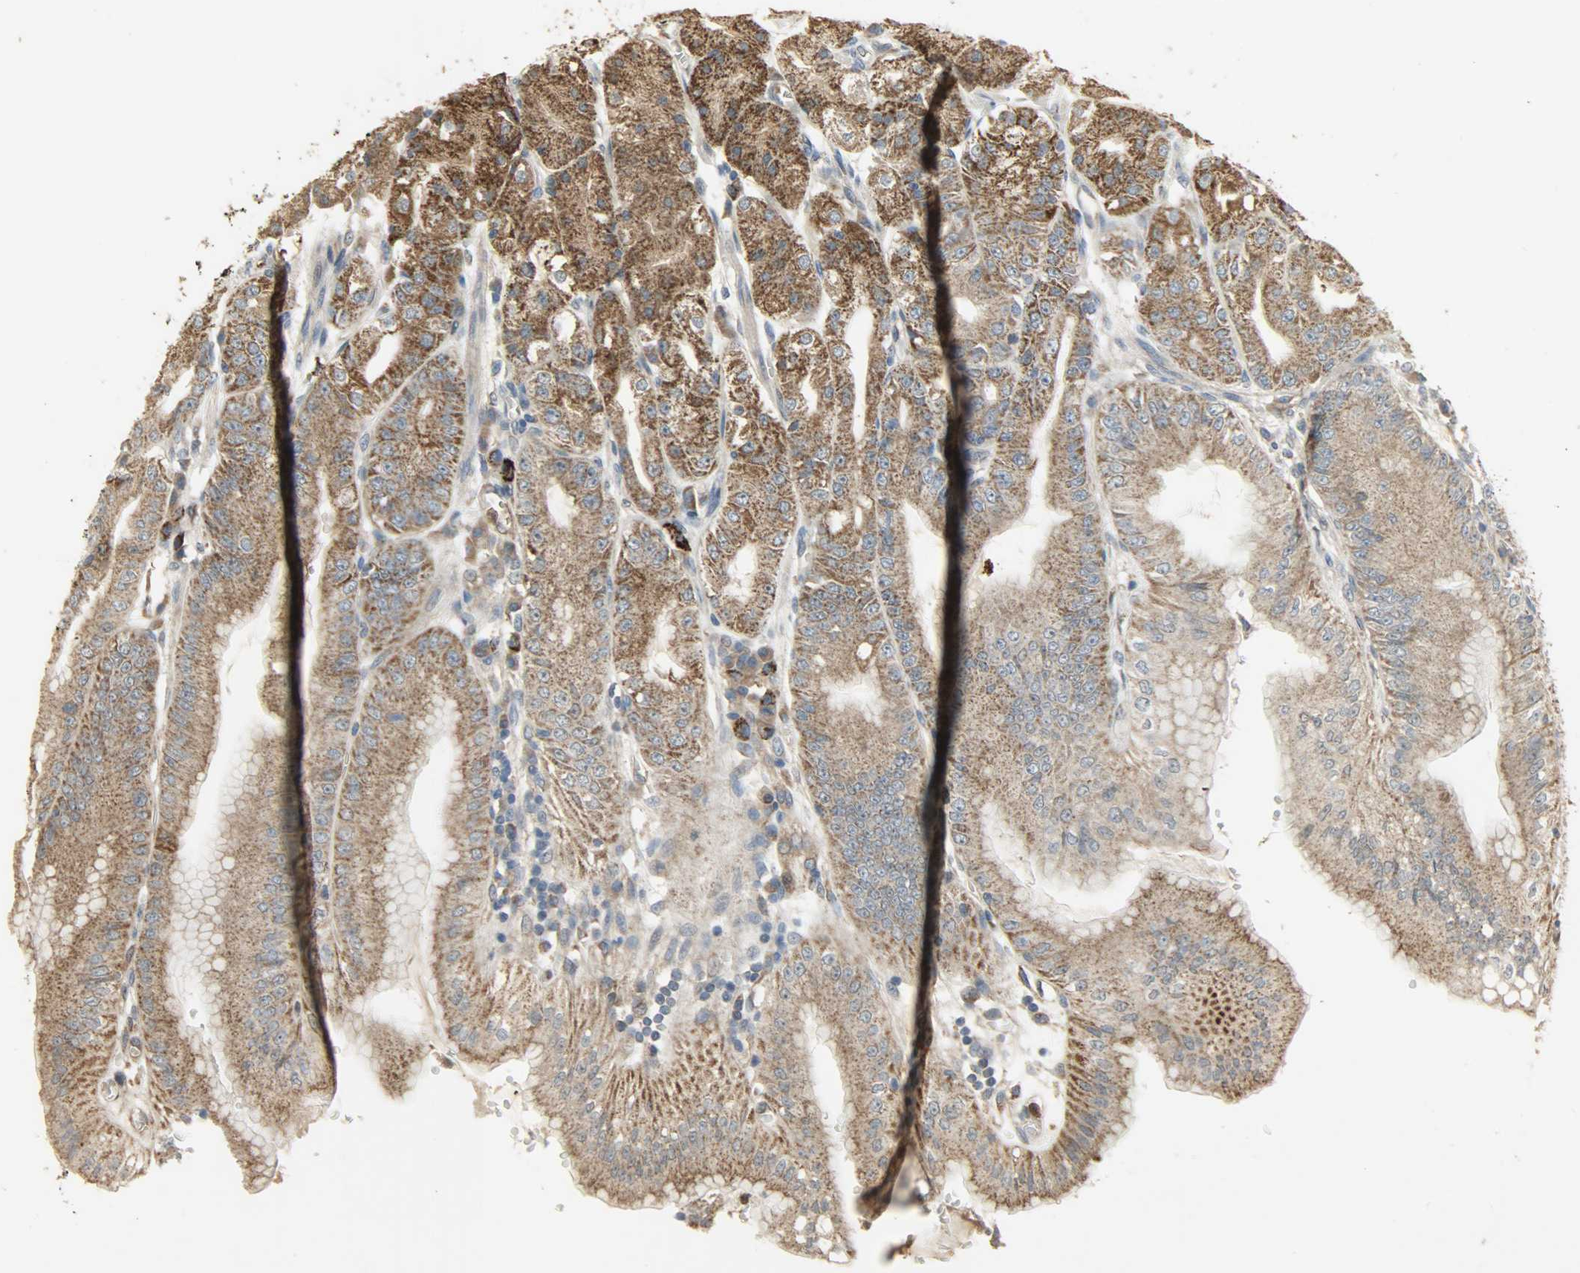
{"staining": {"intensity": "strong", "quantity": ">75%", "location": "cytoplasmic/membranous"}, "tissue": "stomach", "cell_type": "Glandular cells", "image_type": "normal", "snomed": [{"axis": "morphology", "description": "Normal tissue, NOS"}, {"axis": "topography", "description": "Stomach, lower"}], "caption": "Benign stomach demonstrates strong cytoplasmic/membranous expression in approximately >75% of glandular cells, visualized by immunohistochemistry.", "gene": "AMT", "patient": {"sex": "male", "age": 71}}